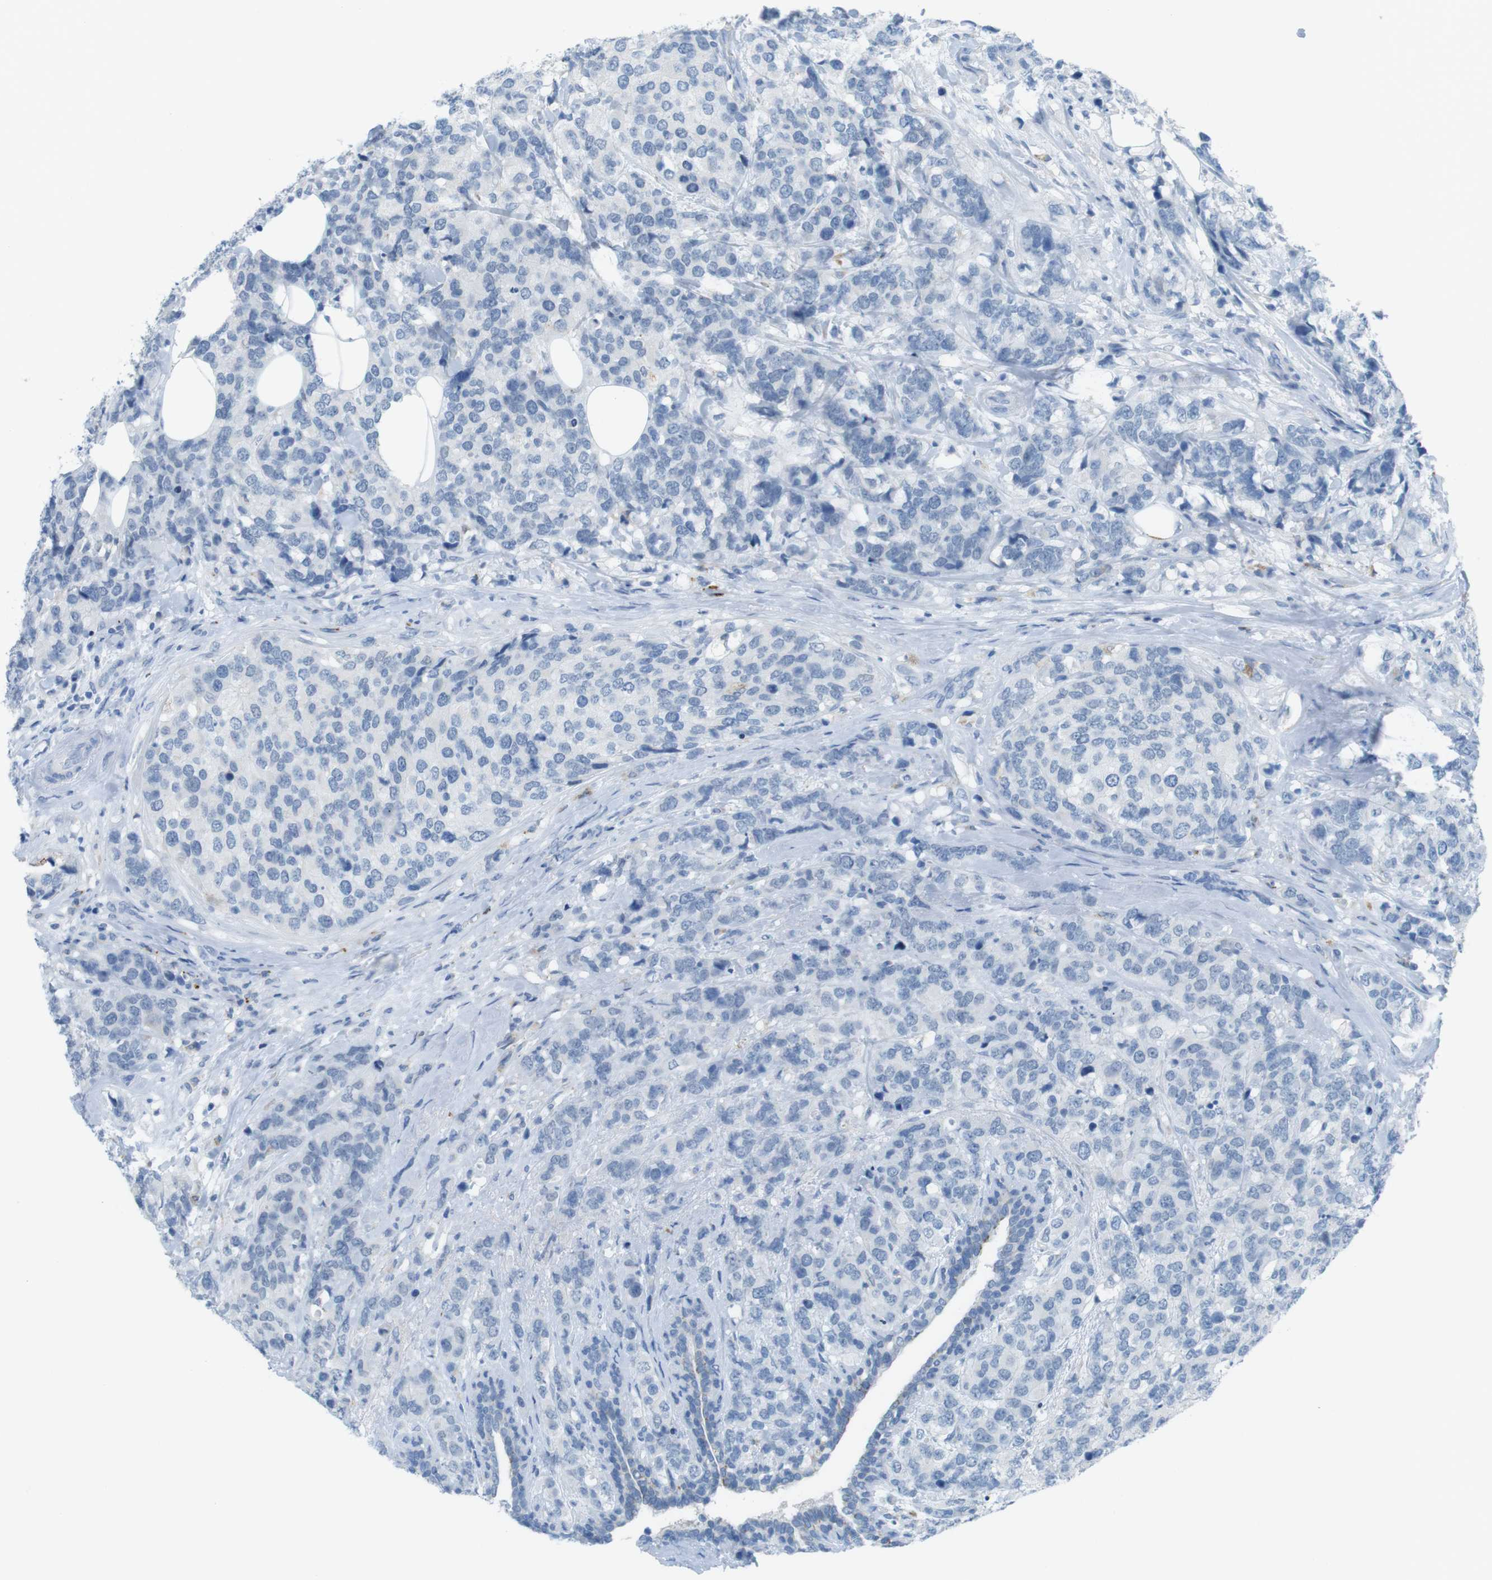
{"staining": {"intensity": "negative", "quantity": "none", "location": "none"}, "tissue": "breast cancer", "cell_type": "Tumor cells", "image_type": "cancer", "snomed": [{"axis": "morphology", "description": "Lobular carcinoma"}, {"axis": "topography", "description": "Breast"}], "caption": "Immunohistochemistry image of neoplastic tissue: breast cancer stained with DAB (3,3'-diaminobenzidine) shows no significant protein staining in tumor cells.", "gene": "YIPF1", "patient": {"sex": "female", "age": 59}}